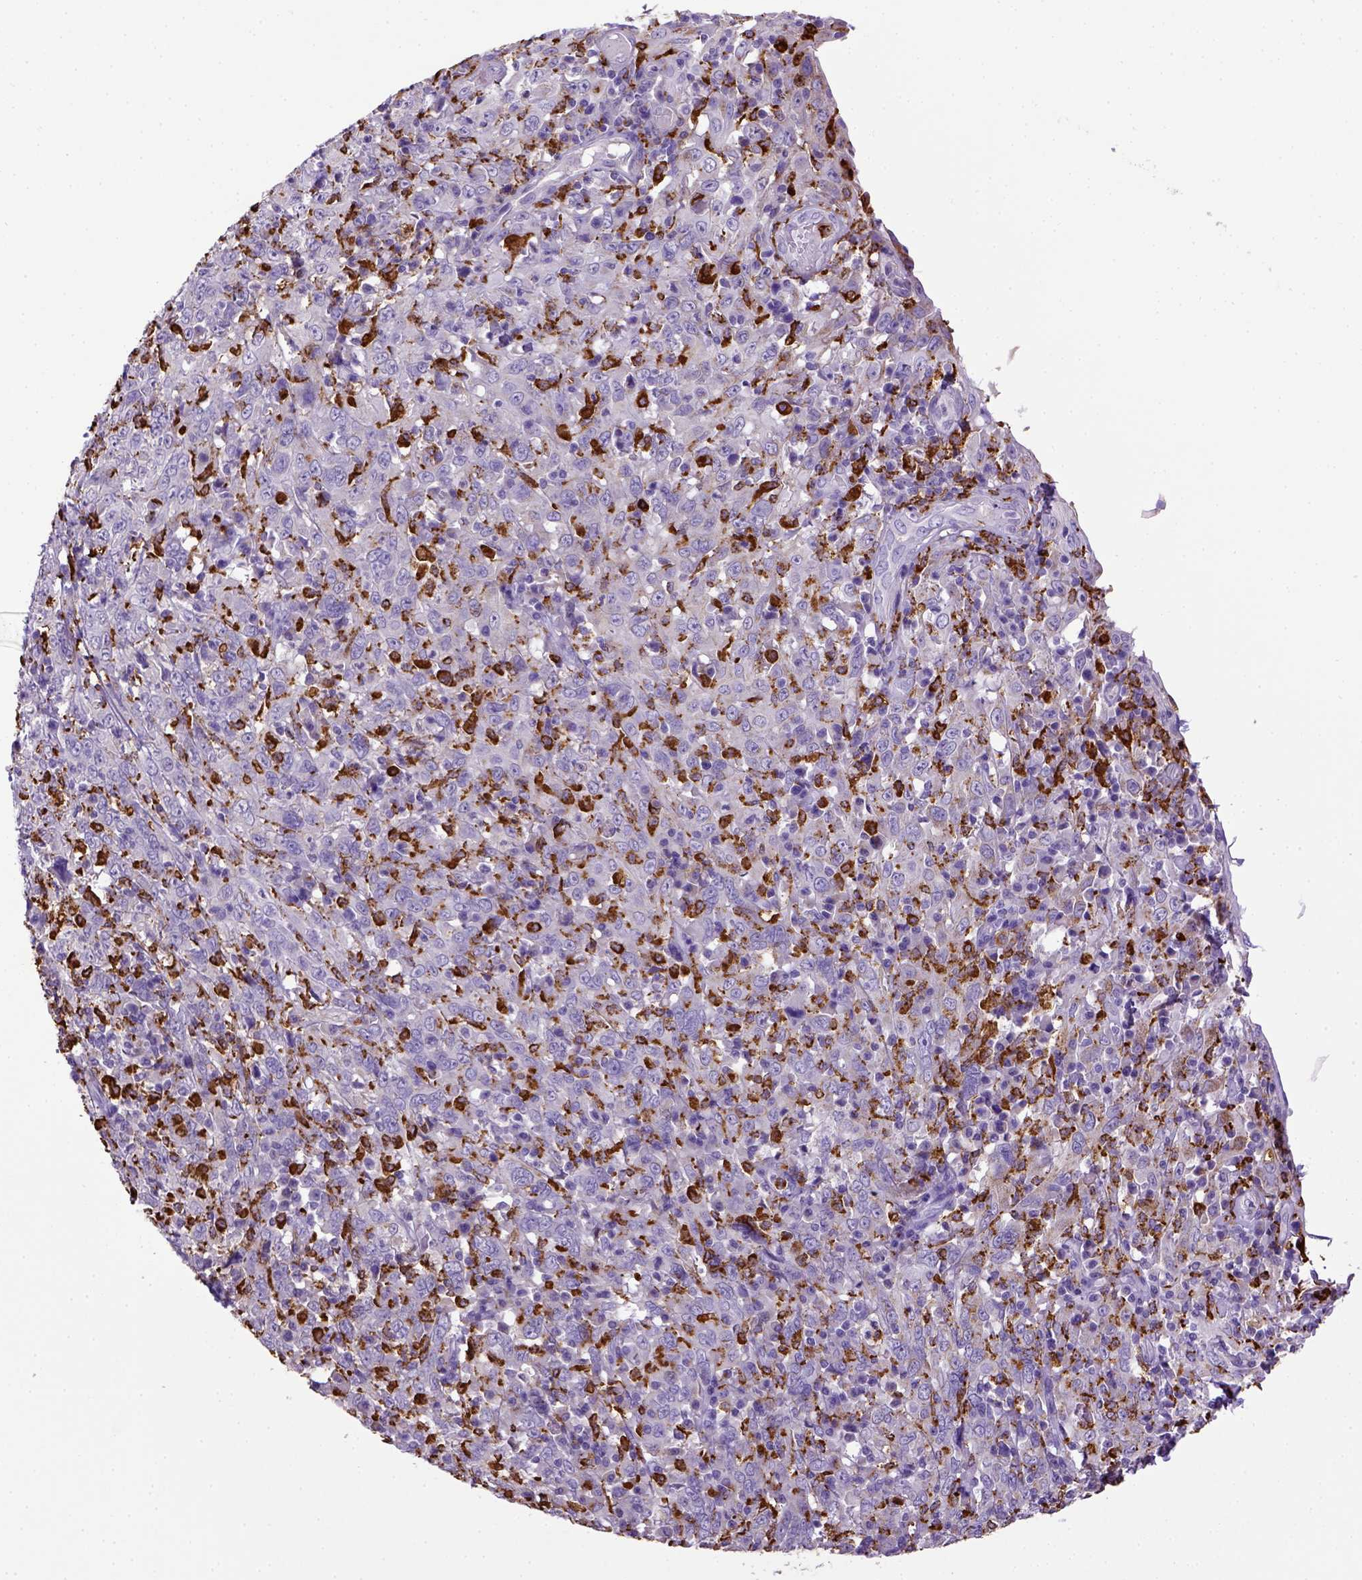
{"staining": {"intensity": "negative", "quantity": "none", "location": "none"}, "tissue": "cervical cancer", "cell_type": "Tumor cells", "image_type": "cancer", "snomed": [{"axis": "morphology", "description": "Squamous cell carcinoma, NOS"}, {"axis": "topography", "description": "Cervix"}], "caption": "Immunohistochemistry histopathology image of neoplastic tissue: human cervical cancer (squamous cell carcinoma) stained with DAB (3,3'-diaminobenzidine) reveals no significant protein expression in tumor cells. The staining is performed using DAB (3,3'-diaminobenzidine) brown chromogen with nuclei counter-stained in using hematoxylin.", "gene": "CD68", "patient": {"sex": "female", "age": 46}}